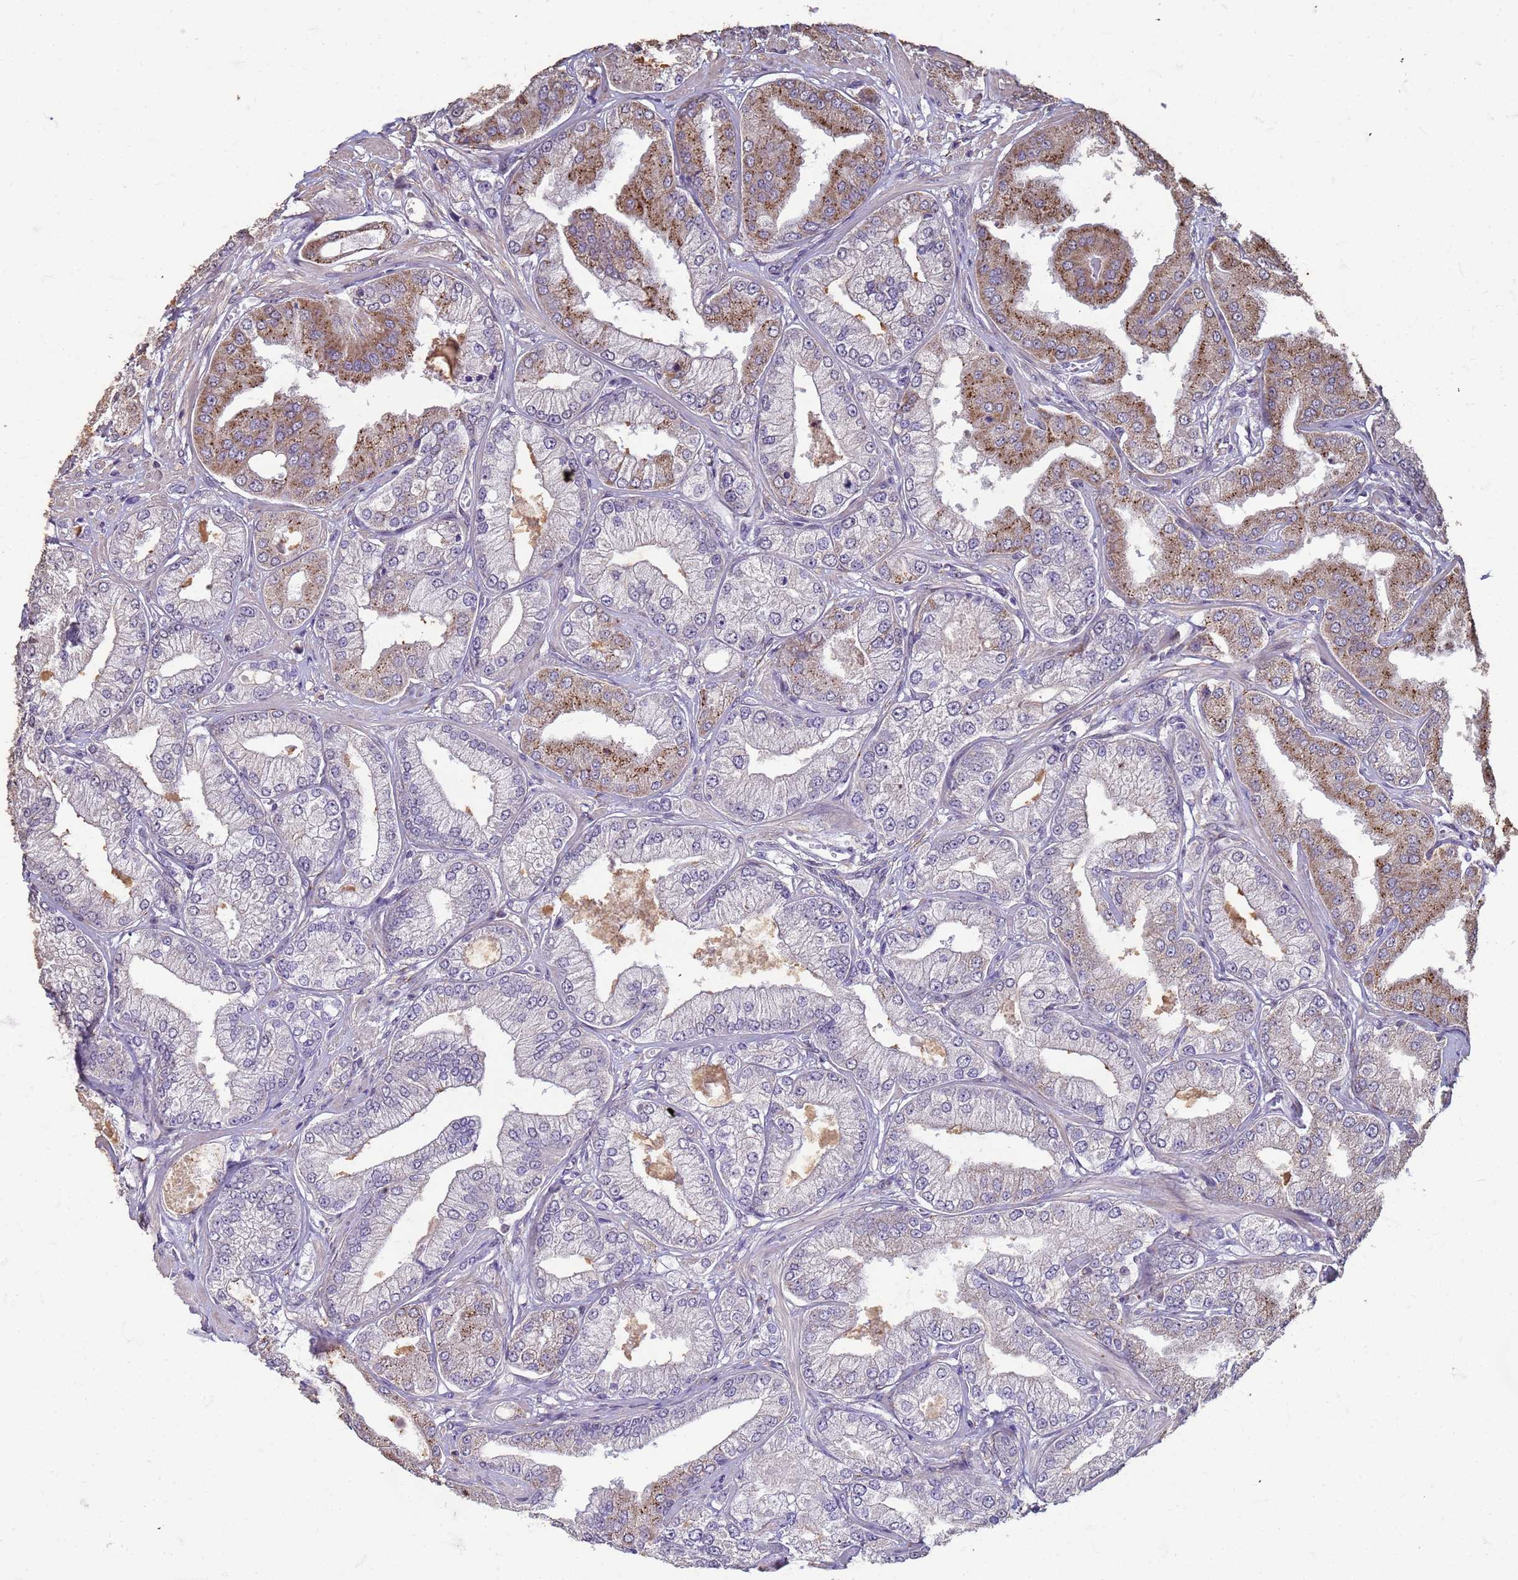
{"staining": {"intensity": "moderate", "quantity": "<25%", "location": "cytoplasmic/membranous"}, "tissue": "prostate cancer", "cell_type": "Tumor cells", "image_type": "cancer", "snomed": [{"axis": "morphology", "description": "Adenocarcinoma, Low grade"}, {"axis": "topography", "description": "Prostate"}], "caption": "Immunohistochemical staining of low-grade adenocarcinoma (prostate) exhibits moderate cytoplasmic/membranous protein staining in approximately <25% of tumor cells. Using DAB (brown) and hematoxylin (blue) stains, captured at high magnification using brightfield microscopy.", "gene": "SLC25A15", "patient": {"sex": "male", "age": 55}}